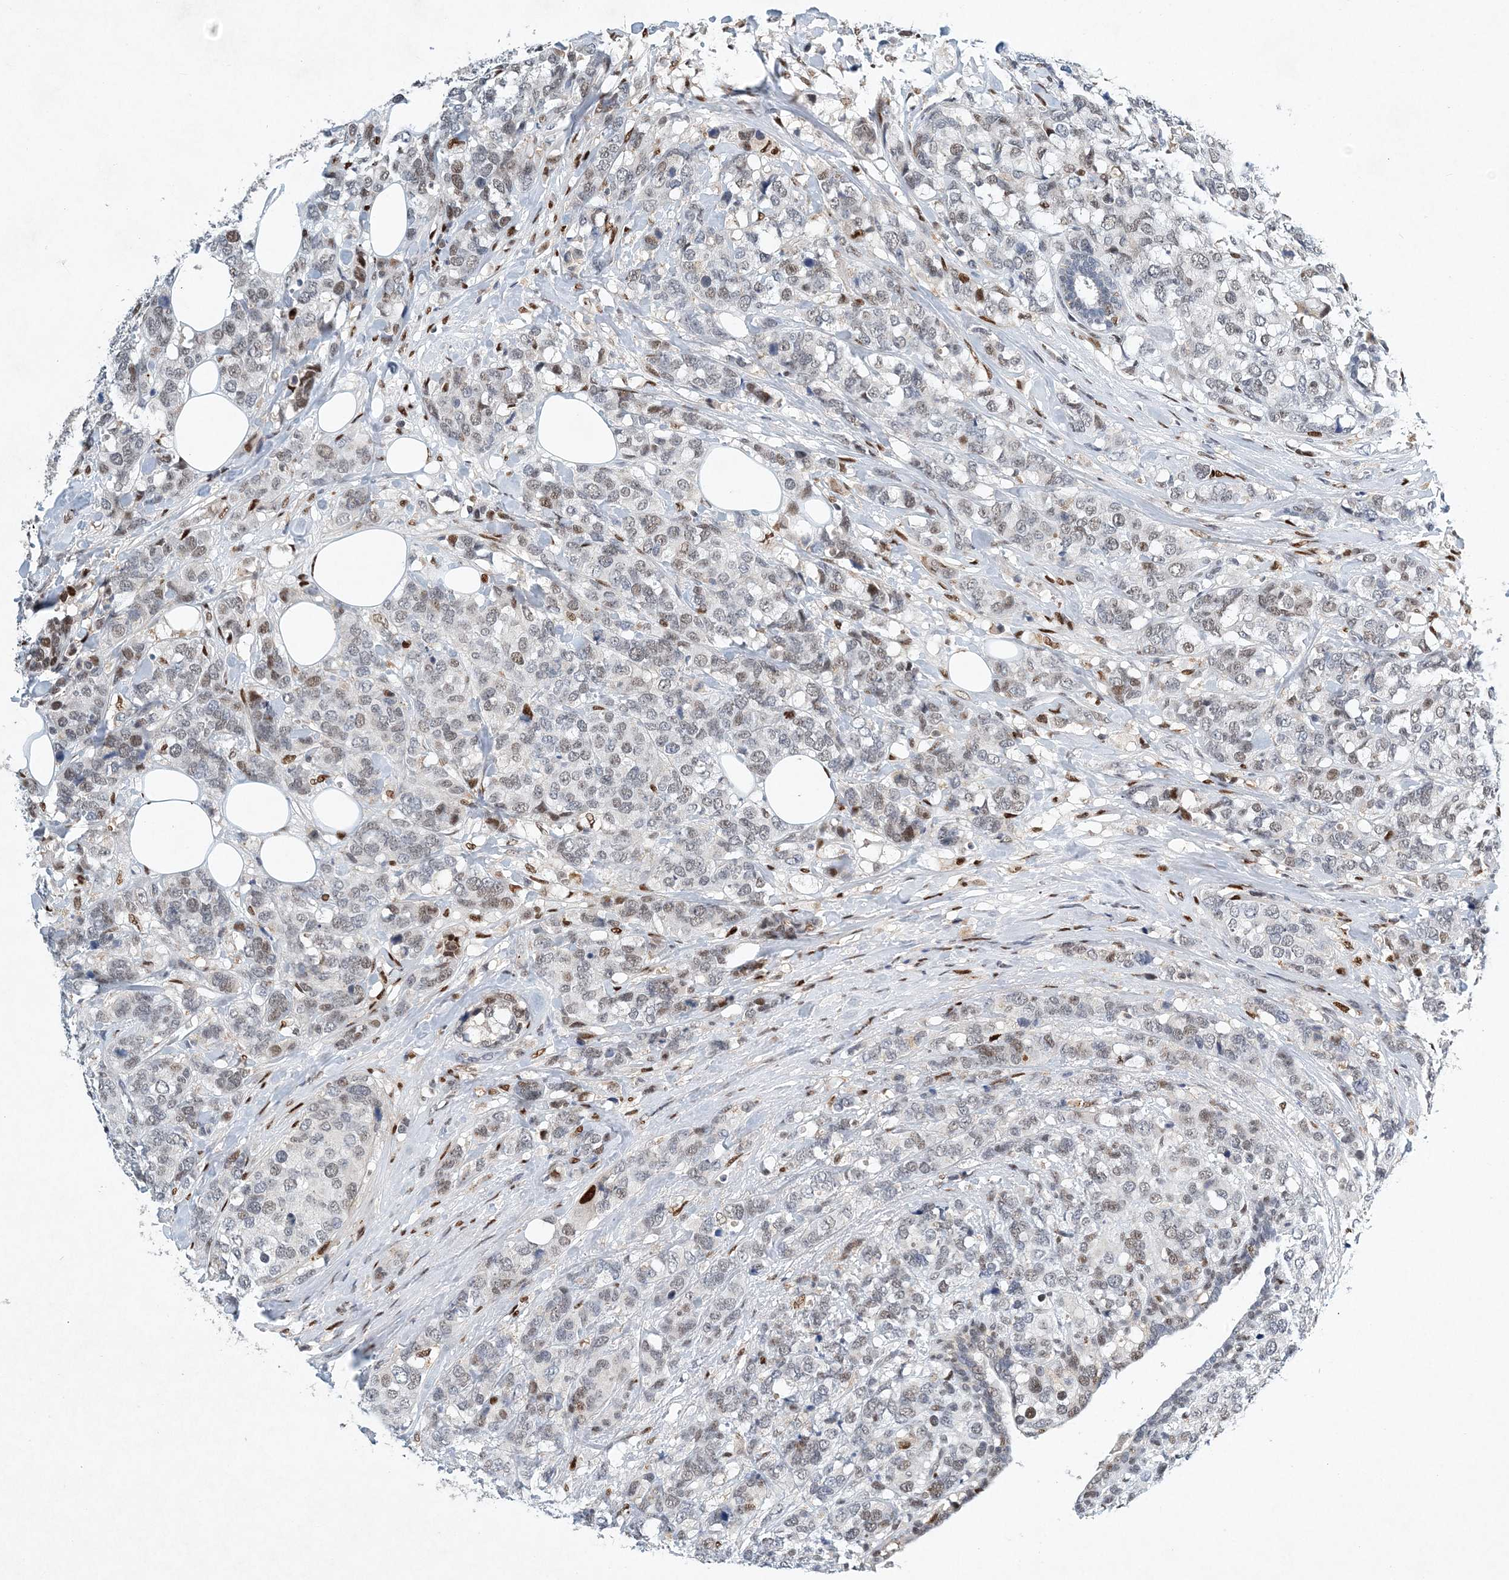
{"staining": {"intensity": "weak", "quantity": "<25%", "location": "nuclear"}, "tissue": "breast cancer", "cell_type": "Tumor cells", "image_type": "cancer", "snomed": [{"axis": "morphology", "description": "Lobular carcinoma"}, {"axis": "topography", "description": "Breast"}], "caption": "Tumor cells show no significant staining in lobular carcinoma (breast). (Immunohistochemistry (ihc), brightfield microscopy, high magnification).", "gene": "KPNA4", "patient": {"sex": "female", "age": 59}}